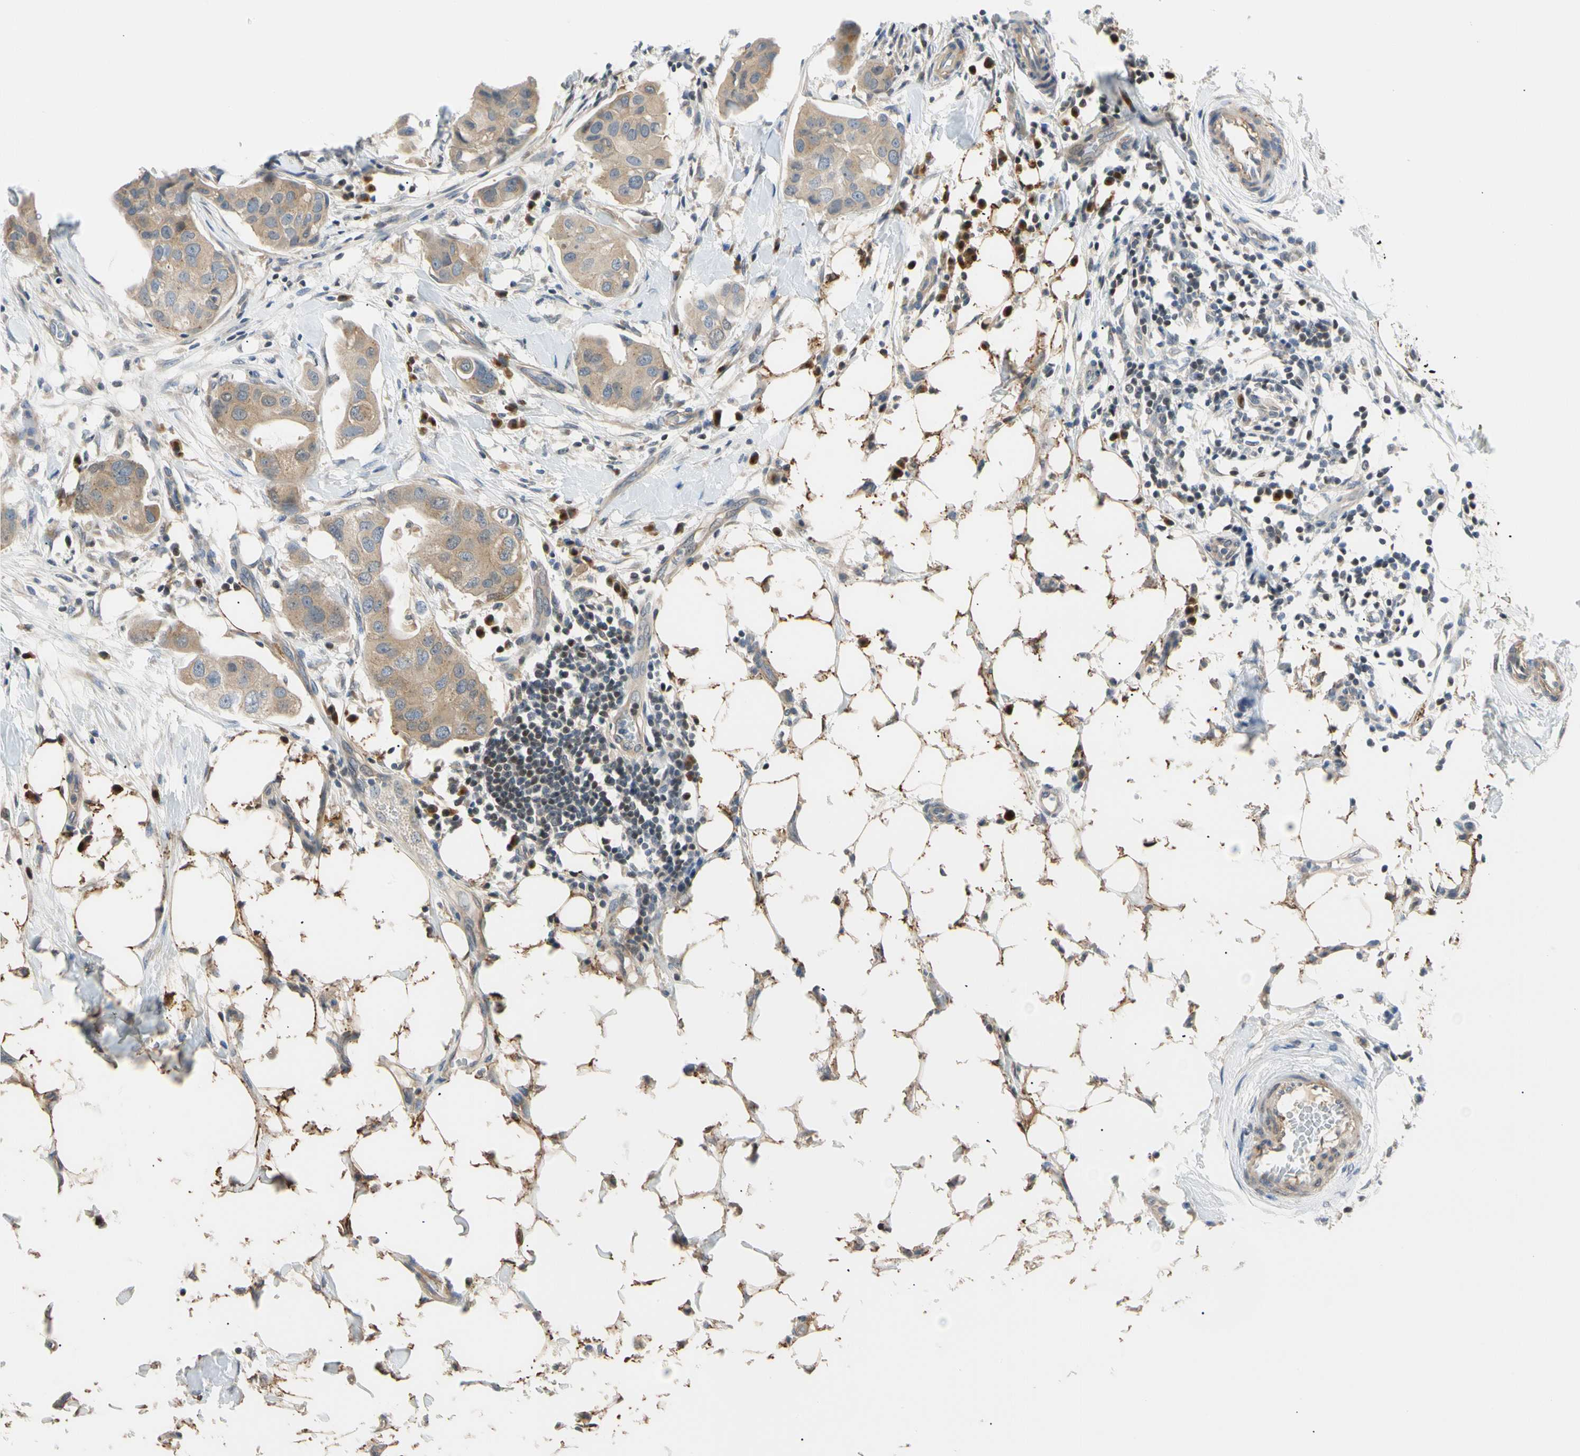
{"staining": {"intensity": "moderate", "quantity": ">75%", "location": "cytoplasmic/membranous"}, "tissue": "breast cancer", "cell_type": "Tumor cells", "image_type": "cancer", "snomed": [{"axis": "morphology", "description": "Duct carcinoma"}, {"axis": "topography", "description": "Breast"}], "caption": "A micrograph of breast cancer stained for a protein reveals moderate cytoplasmic/membranous brown staining in tumor cells.", "gene": "SEC23B", "patient": {"sex": "female", "age": 40}}